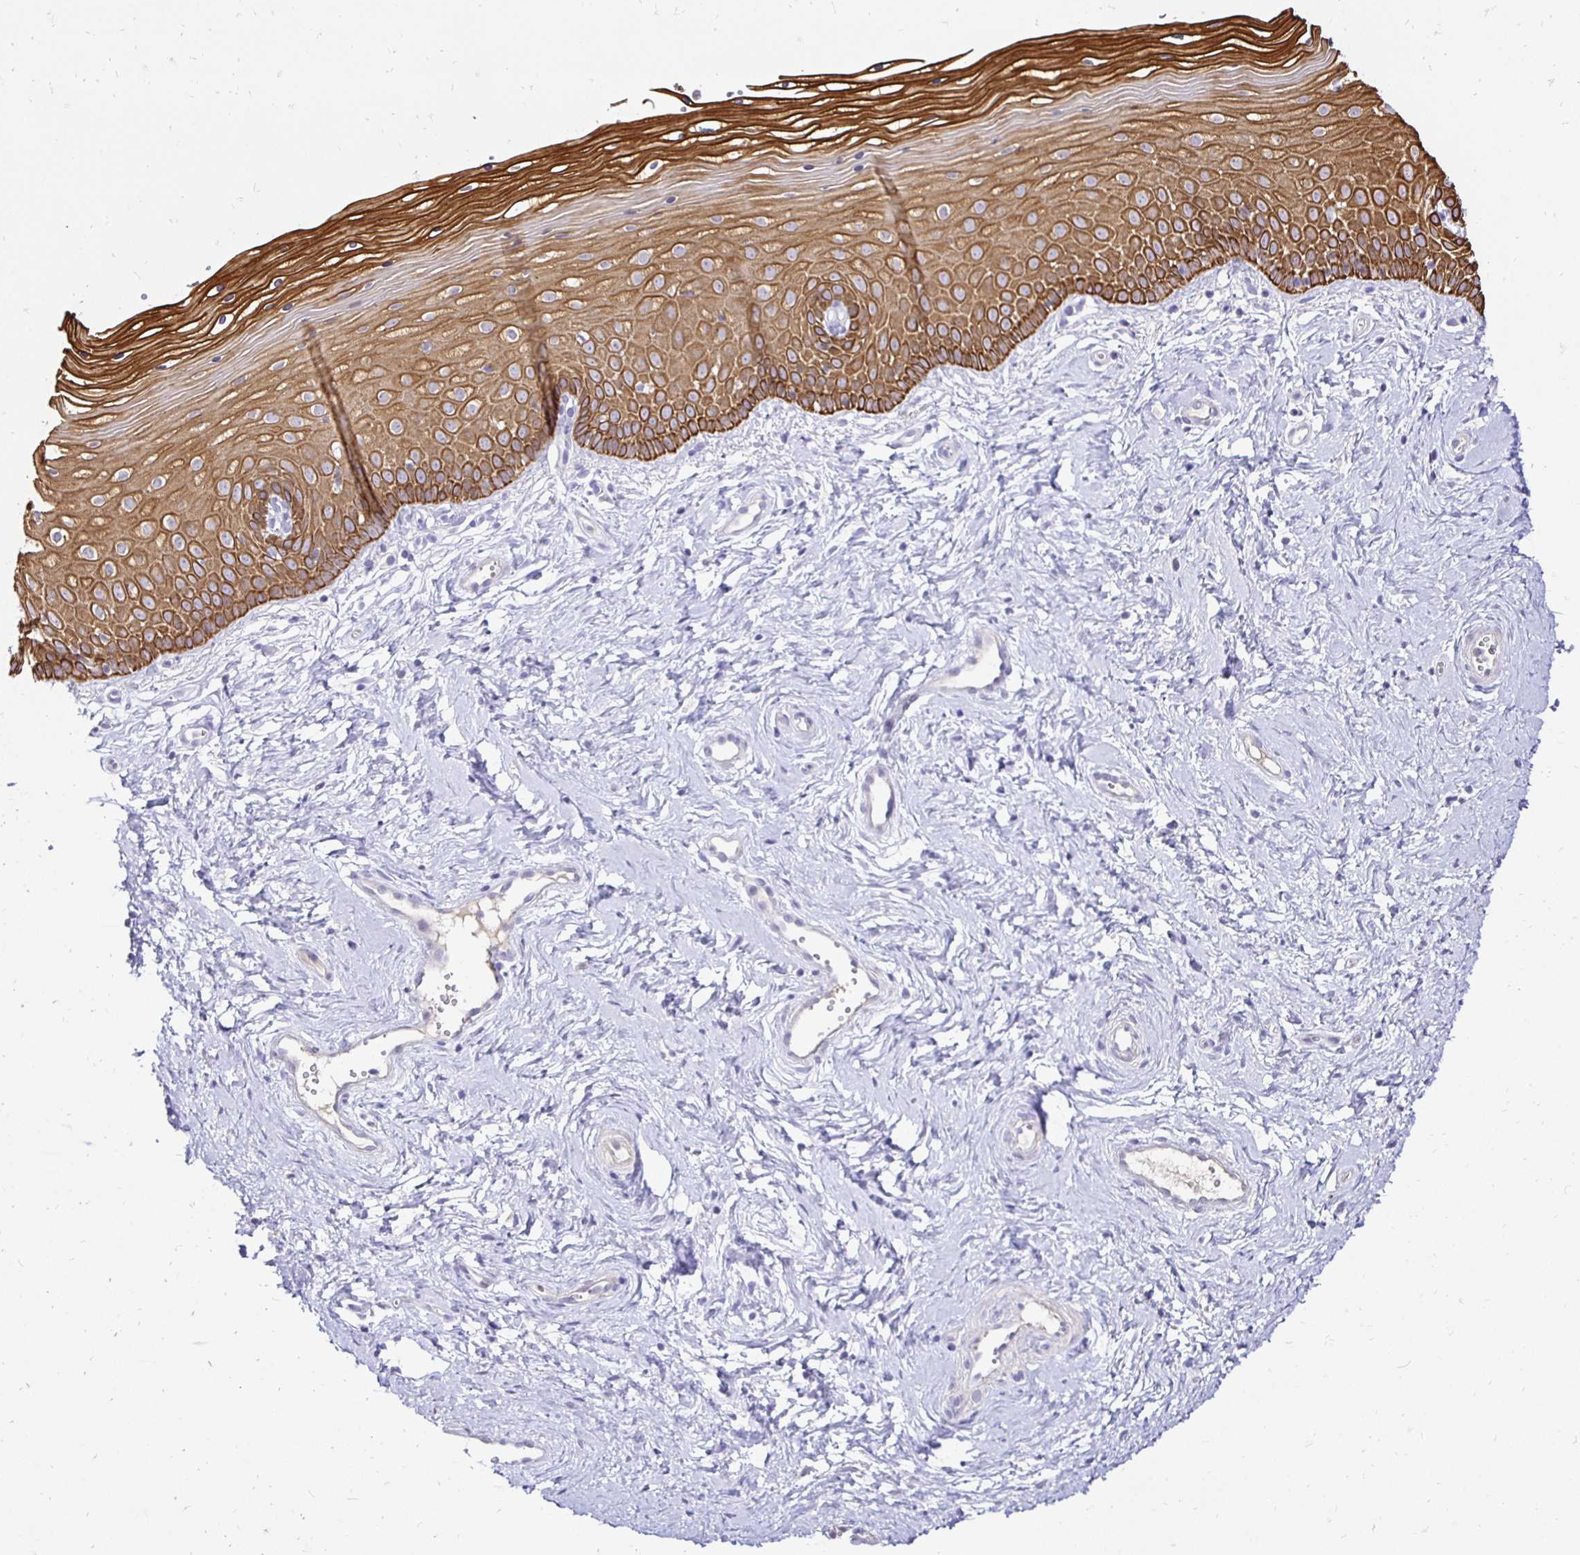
{"staining": {"intensity": "moderate", "quantity": ">75%", "location": "cytoplasmic/membranous"}, "tissue": "vagina", "cell_type": "Squamous epithelial cells", "image_type": "normal", "snomed": [{"axis": "morphology", "description": "Normal tissue, NOS"}, {"axis": "topography", "description": "Vagina"}], "caption": "Immunohistochemical staining of benign human vagina exhibits >75% levels of moderate cytoplasmic/membranous protein expression in approximately >75% of squamous epithelial cells. The staining was performed using DAB to visualize the protein expression in brown, while the nuclei were stained in blue with hematoxylin (Magnification: 20x).", "gene": "TAF1D", "patient": {"sex": "female", "age": 38}}